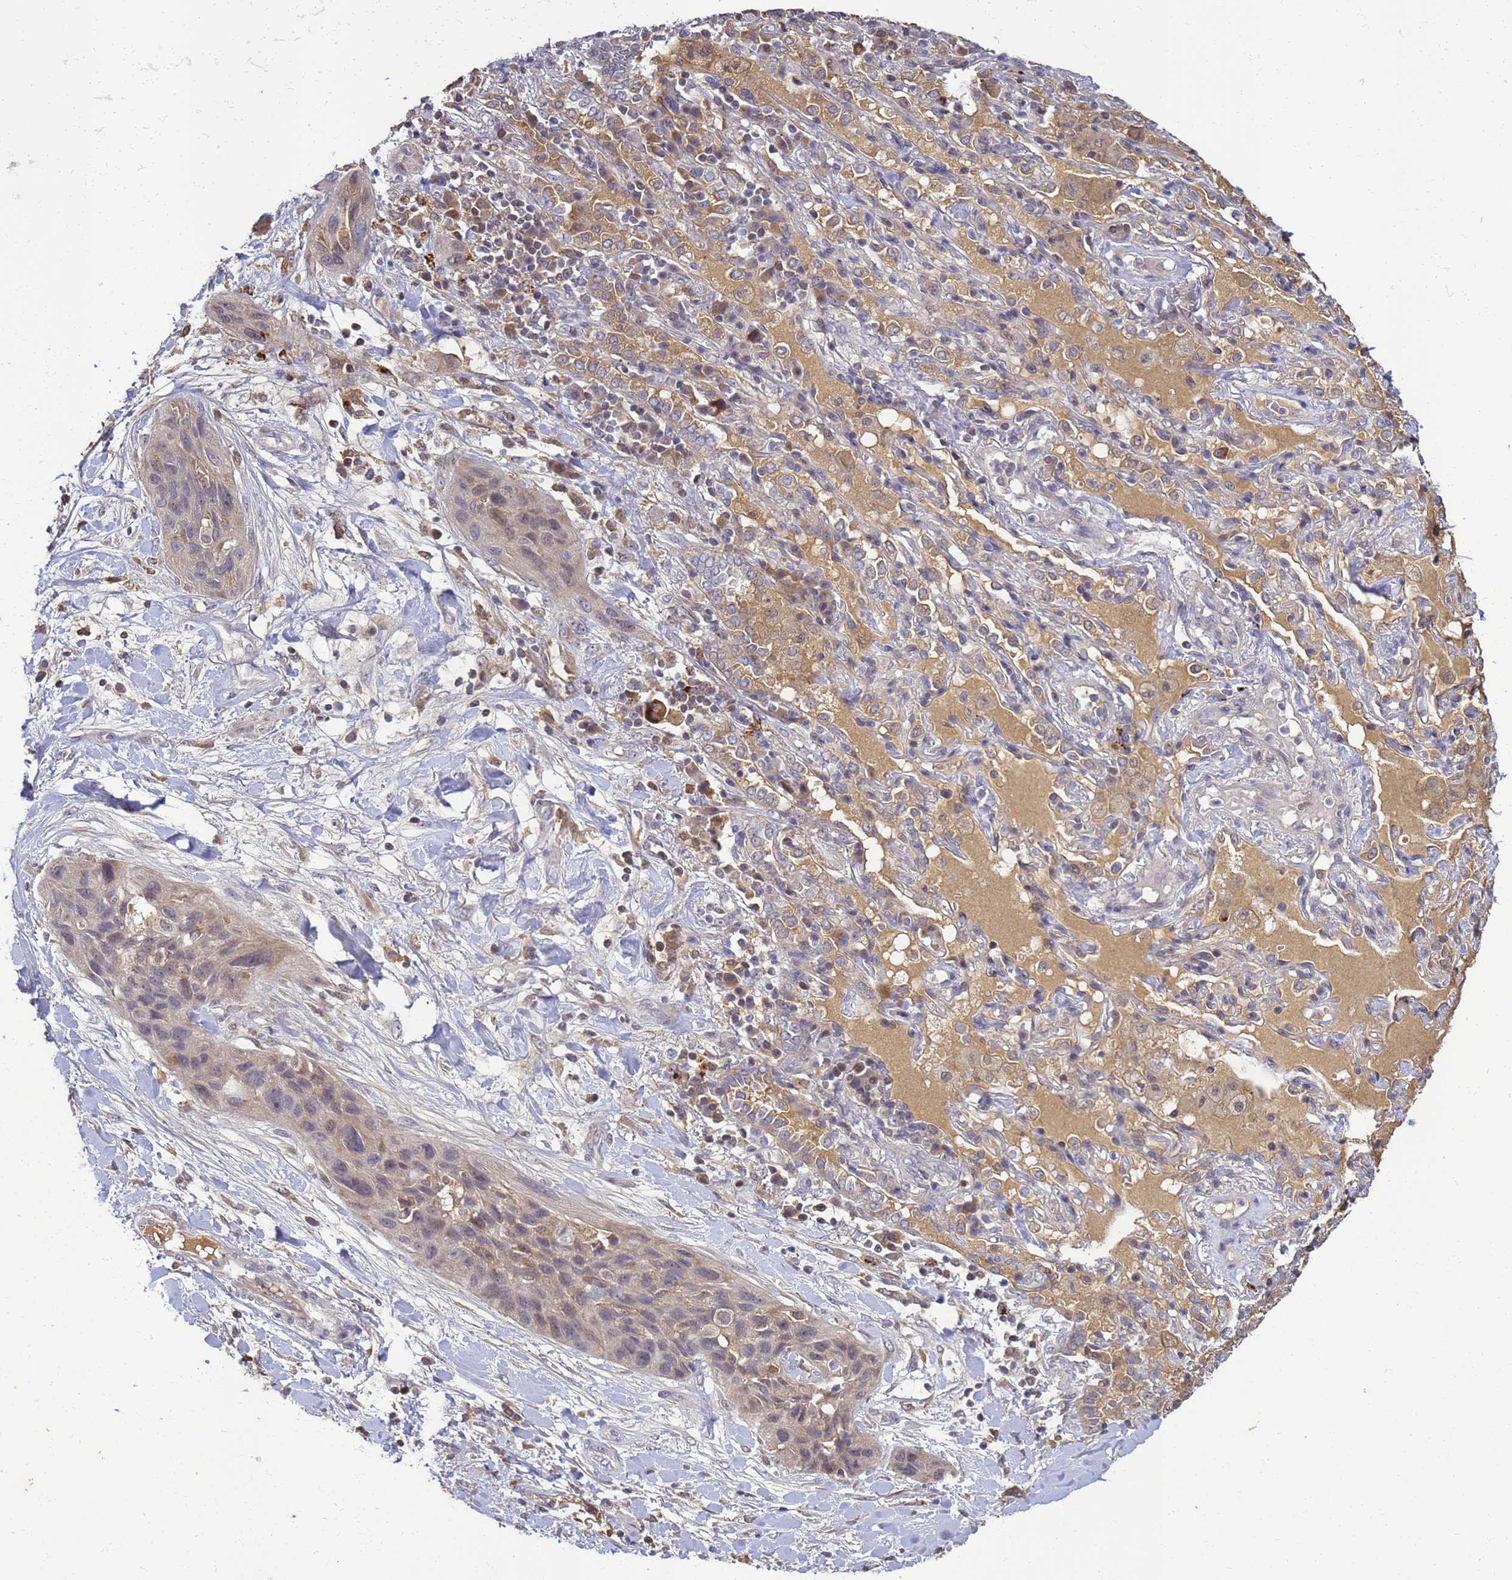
{"staining": {"intensity": "weak", "quantity": "<25%", "location": "nuclear"}, "tissue": "lung cancer", "cell_type": "Tumor cells", "image_type": "cancer", "snomed": [{"axis": "morphology", "description": "Squamous cell carcinoma, NOS"}, {"axis": "topography", "description": "Lung"}], "caption": "Squamous cell carcinoma (lung) was stained to show a protein in brown. There is no significant expression in tumor cells.", "gene": "TMEM74B", "patient": {"sex": "female", "age": 70}}